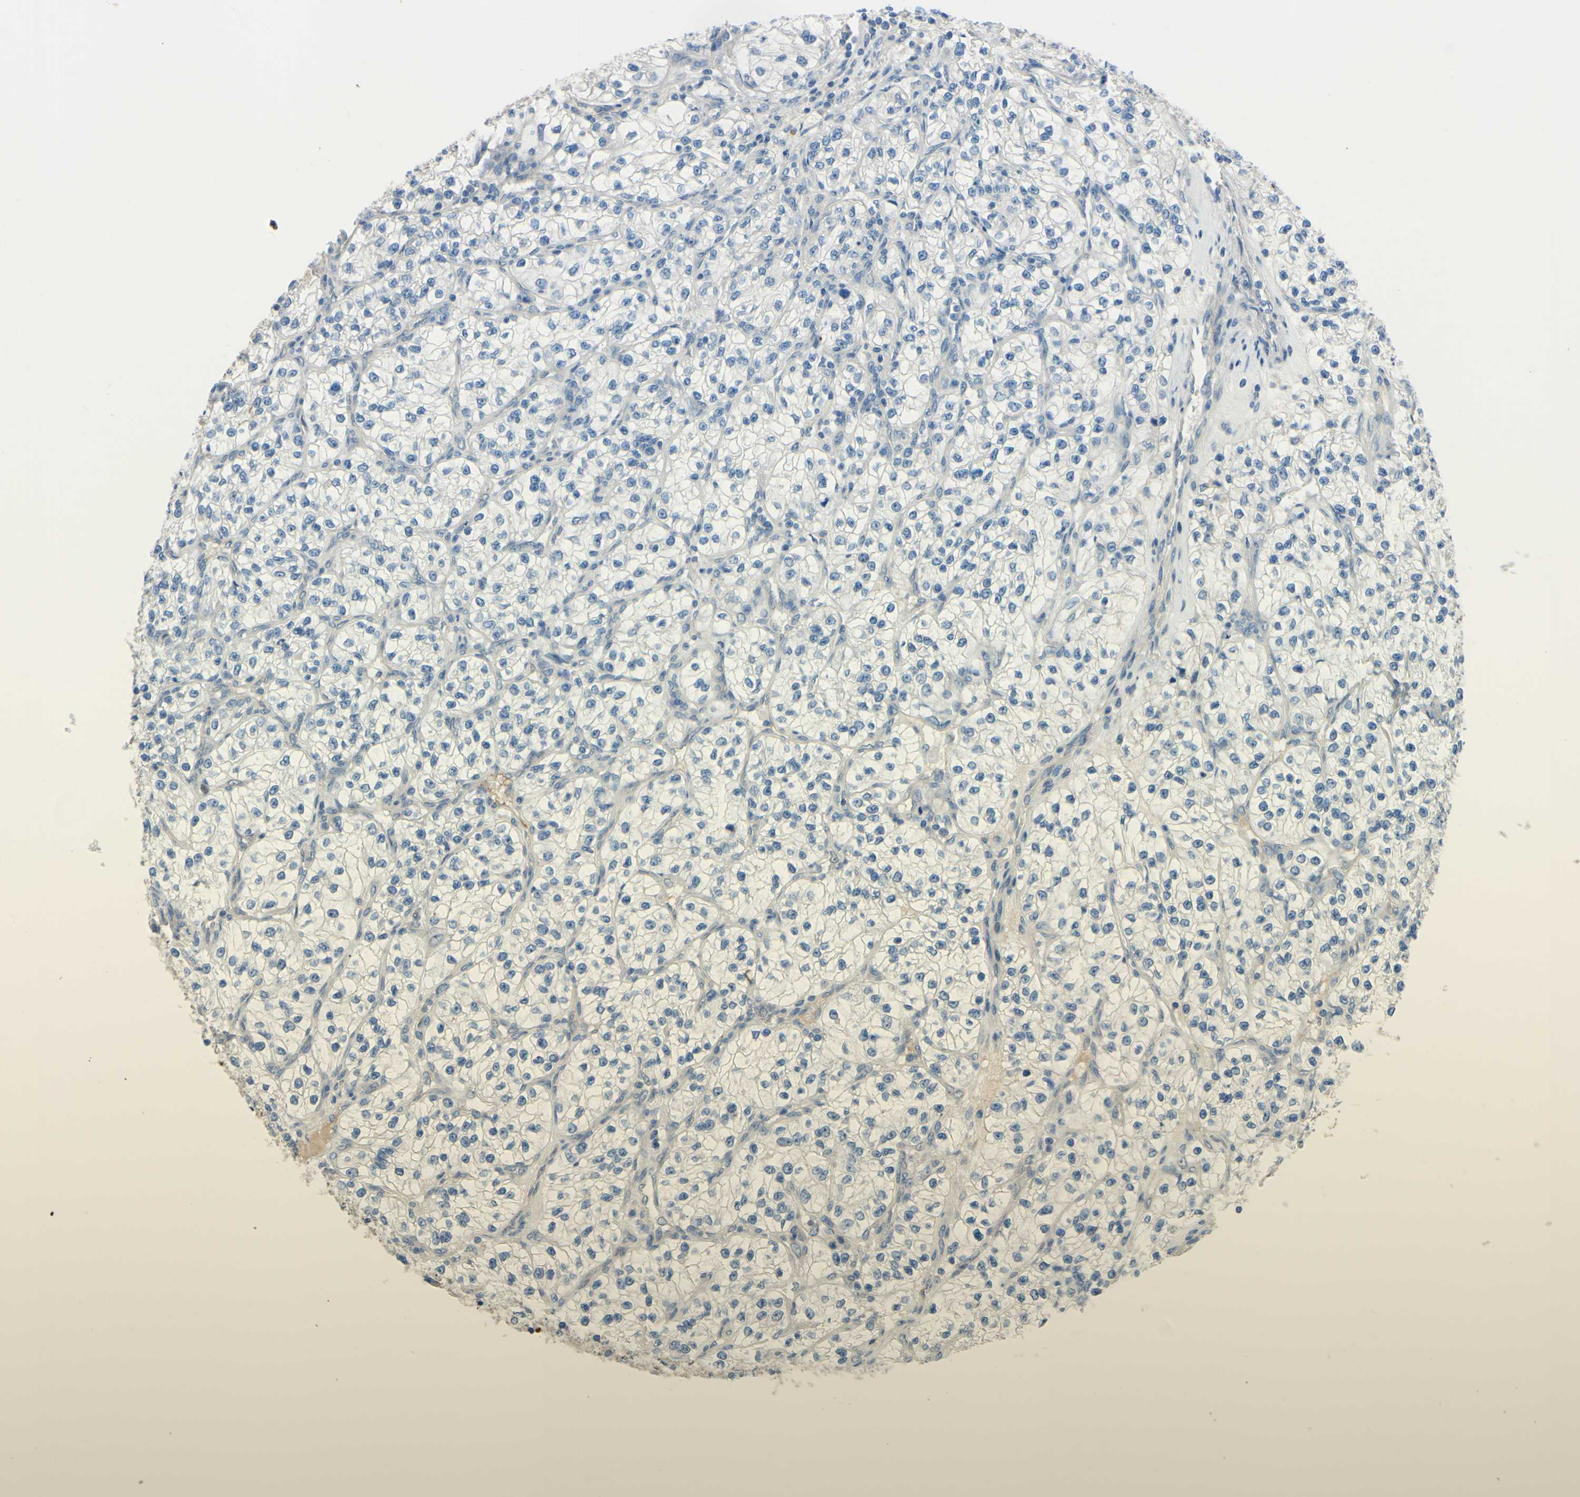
{"staining": {"intensity": "negative", "quantity": "none", "location": "none"}, "tissue": "renal cancer", "cell_type": "Tumor cells", "image_type": "cancer", "snomed": [{"axis": "morphology", "description": "Adenocarcinoma, NOS"}, {"axis": "topography", "description": "Kidney"}], "caption": "The immunohistochemistry (IHC) photomicrograph has no significant positivity in tumor cells of renal cancer tissue.", "gene": "ARHGAP1", "patient": {"sex": "female", "age": 57}}